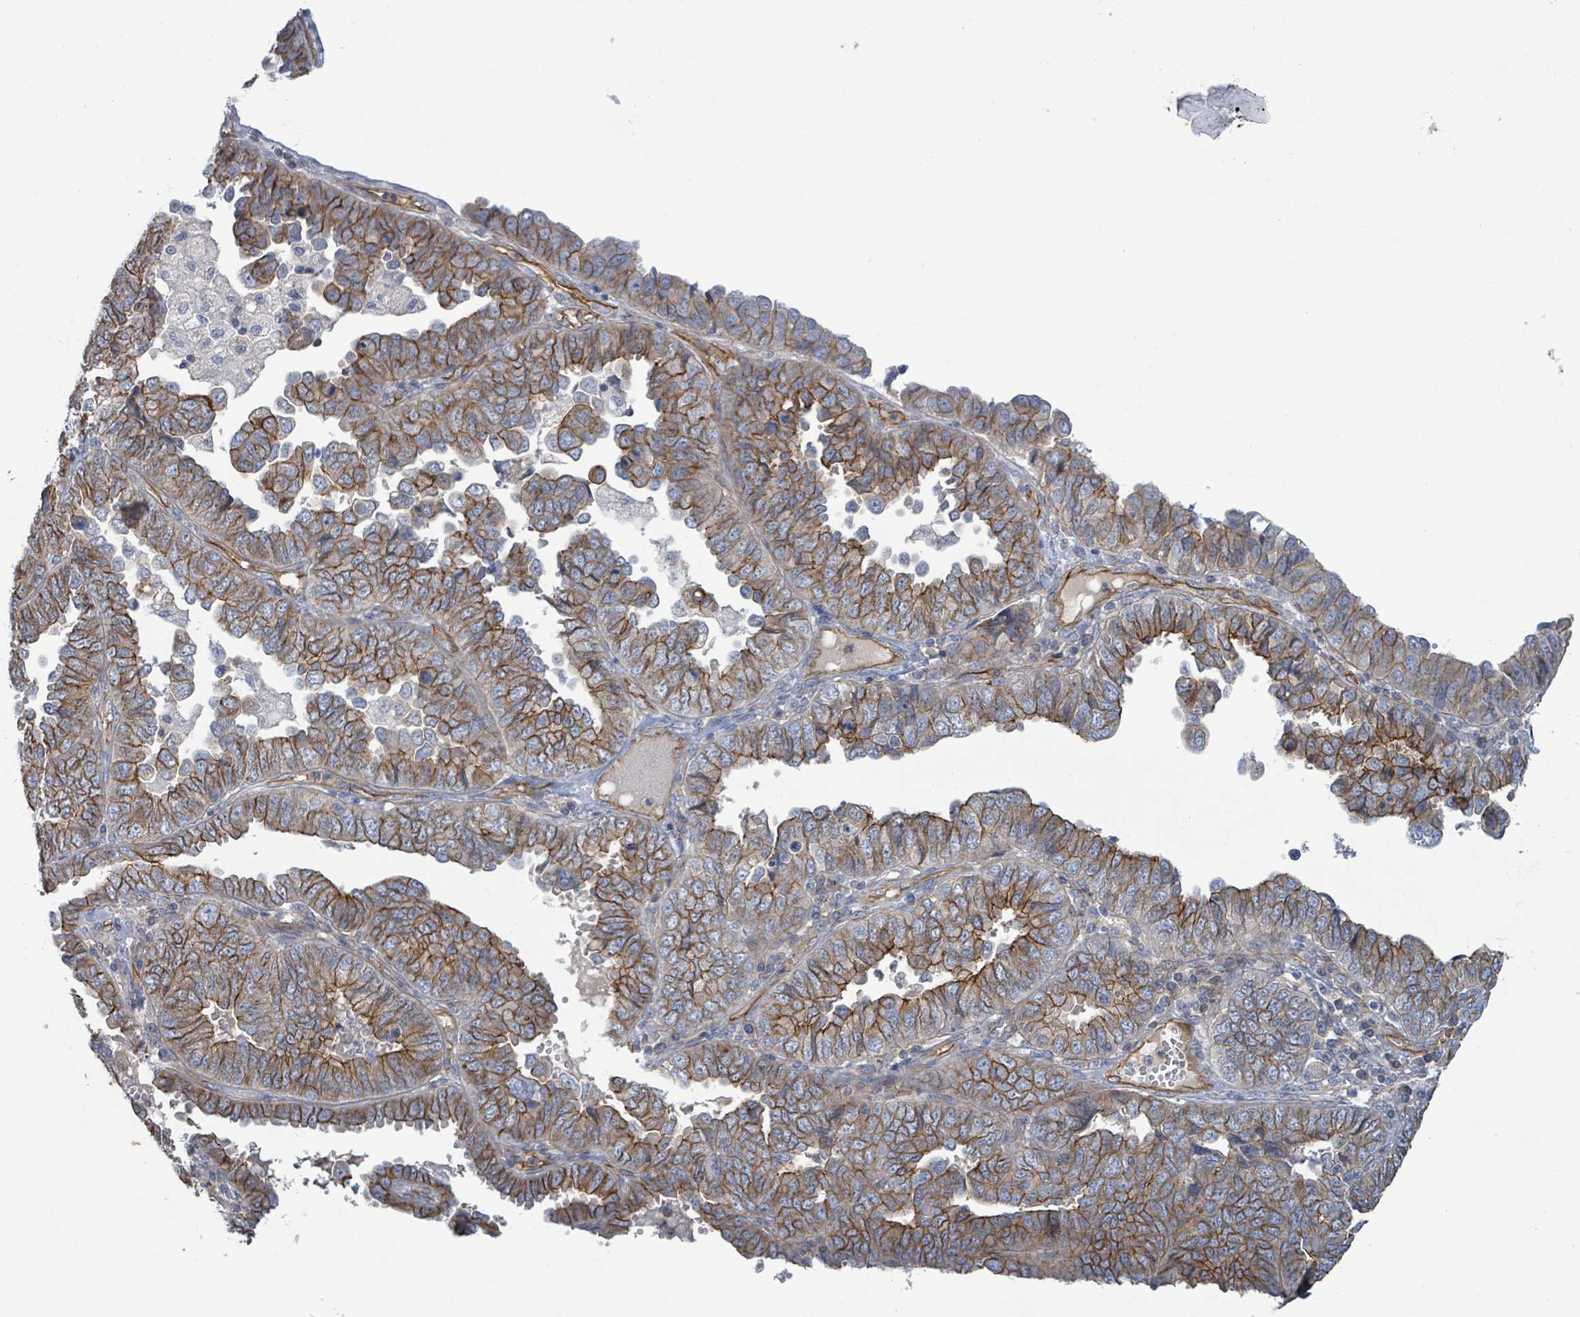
{"staining": {"intensity": "moderate", "quantity": "25%-75%", "location": "cytoplasmic/membranous"}, "tissue": "endometrial cancer", "cell_type": "Tumor cells", "image_type": "cancer", "snomed": [{"axis": "morphology", "description": "Adenocarcinoma, NOS"}, {"axis": "topography", "description": "Endometrium"}], "caption": "Endometrial cancer (adenocarcinoma) stained for a protein (brown) reveals moderate cytoplasmic/membranous positive staining in approximately 25%-75% of tumor cells.", "gene": "LDOC1", "patient": {"sex": "female", "age": 79}}